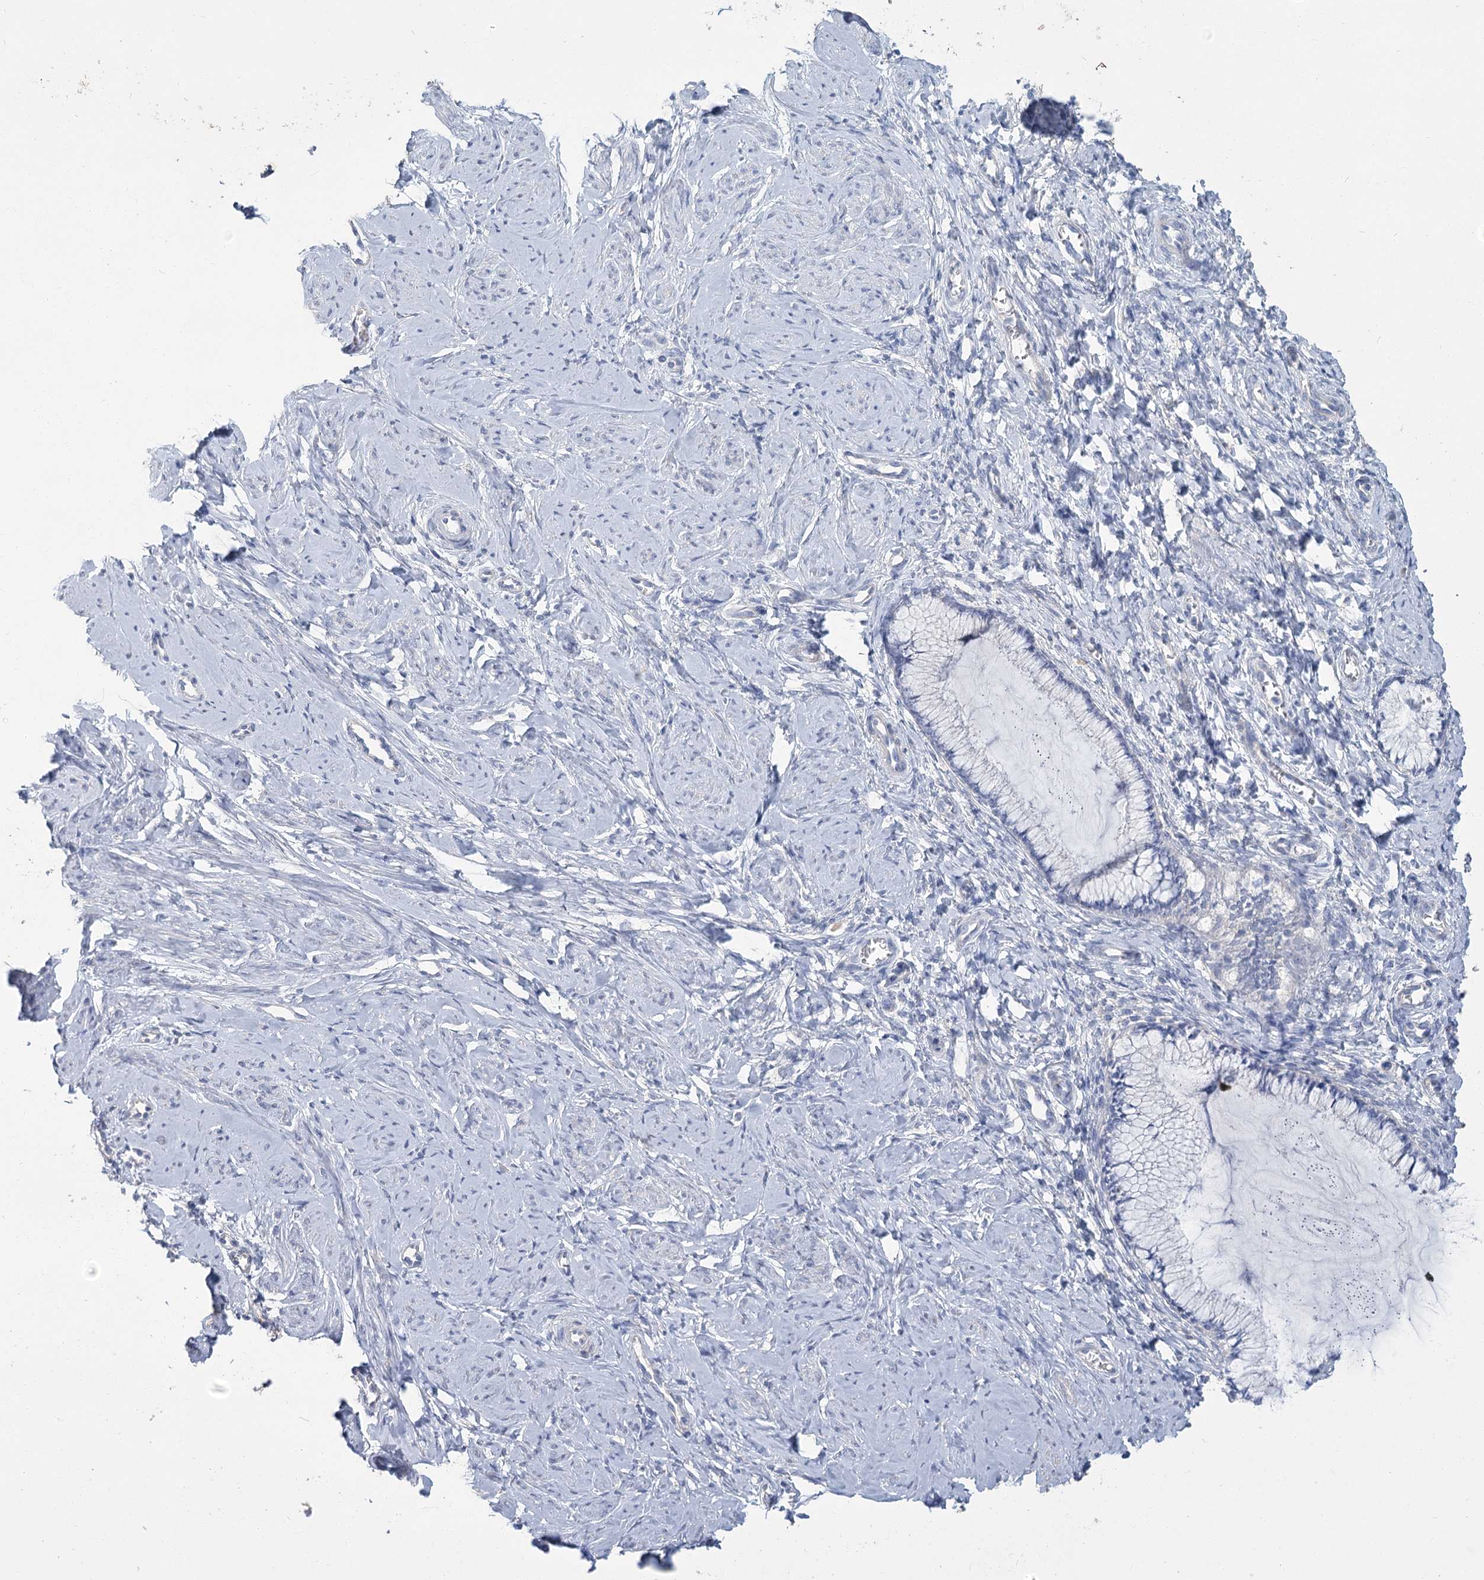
{"staining": {"intensity": "negative", "quantity": "none", "location": "none"}, "tissue": "cervix", "cell_type": "Glandular cells", "image_type": "normal", "snomed": [{"axis": "morphology", "description": "Normal tissue, NOS"}, {"axis": "morphology", "description": "Adenocarcinoma, NOS"}, {"axis": "topography", "description": "Cervix"}], "caption": "This is an immunohistochemistry histopathology image of unremarkable human cervix. There is no expression in glandular cells.", "gene": "SLC9A3", "patient": {"sex": "female", "age": 29}}